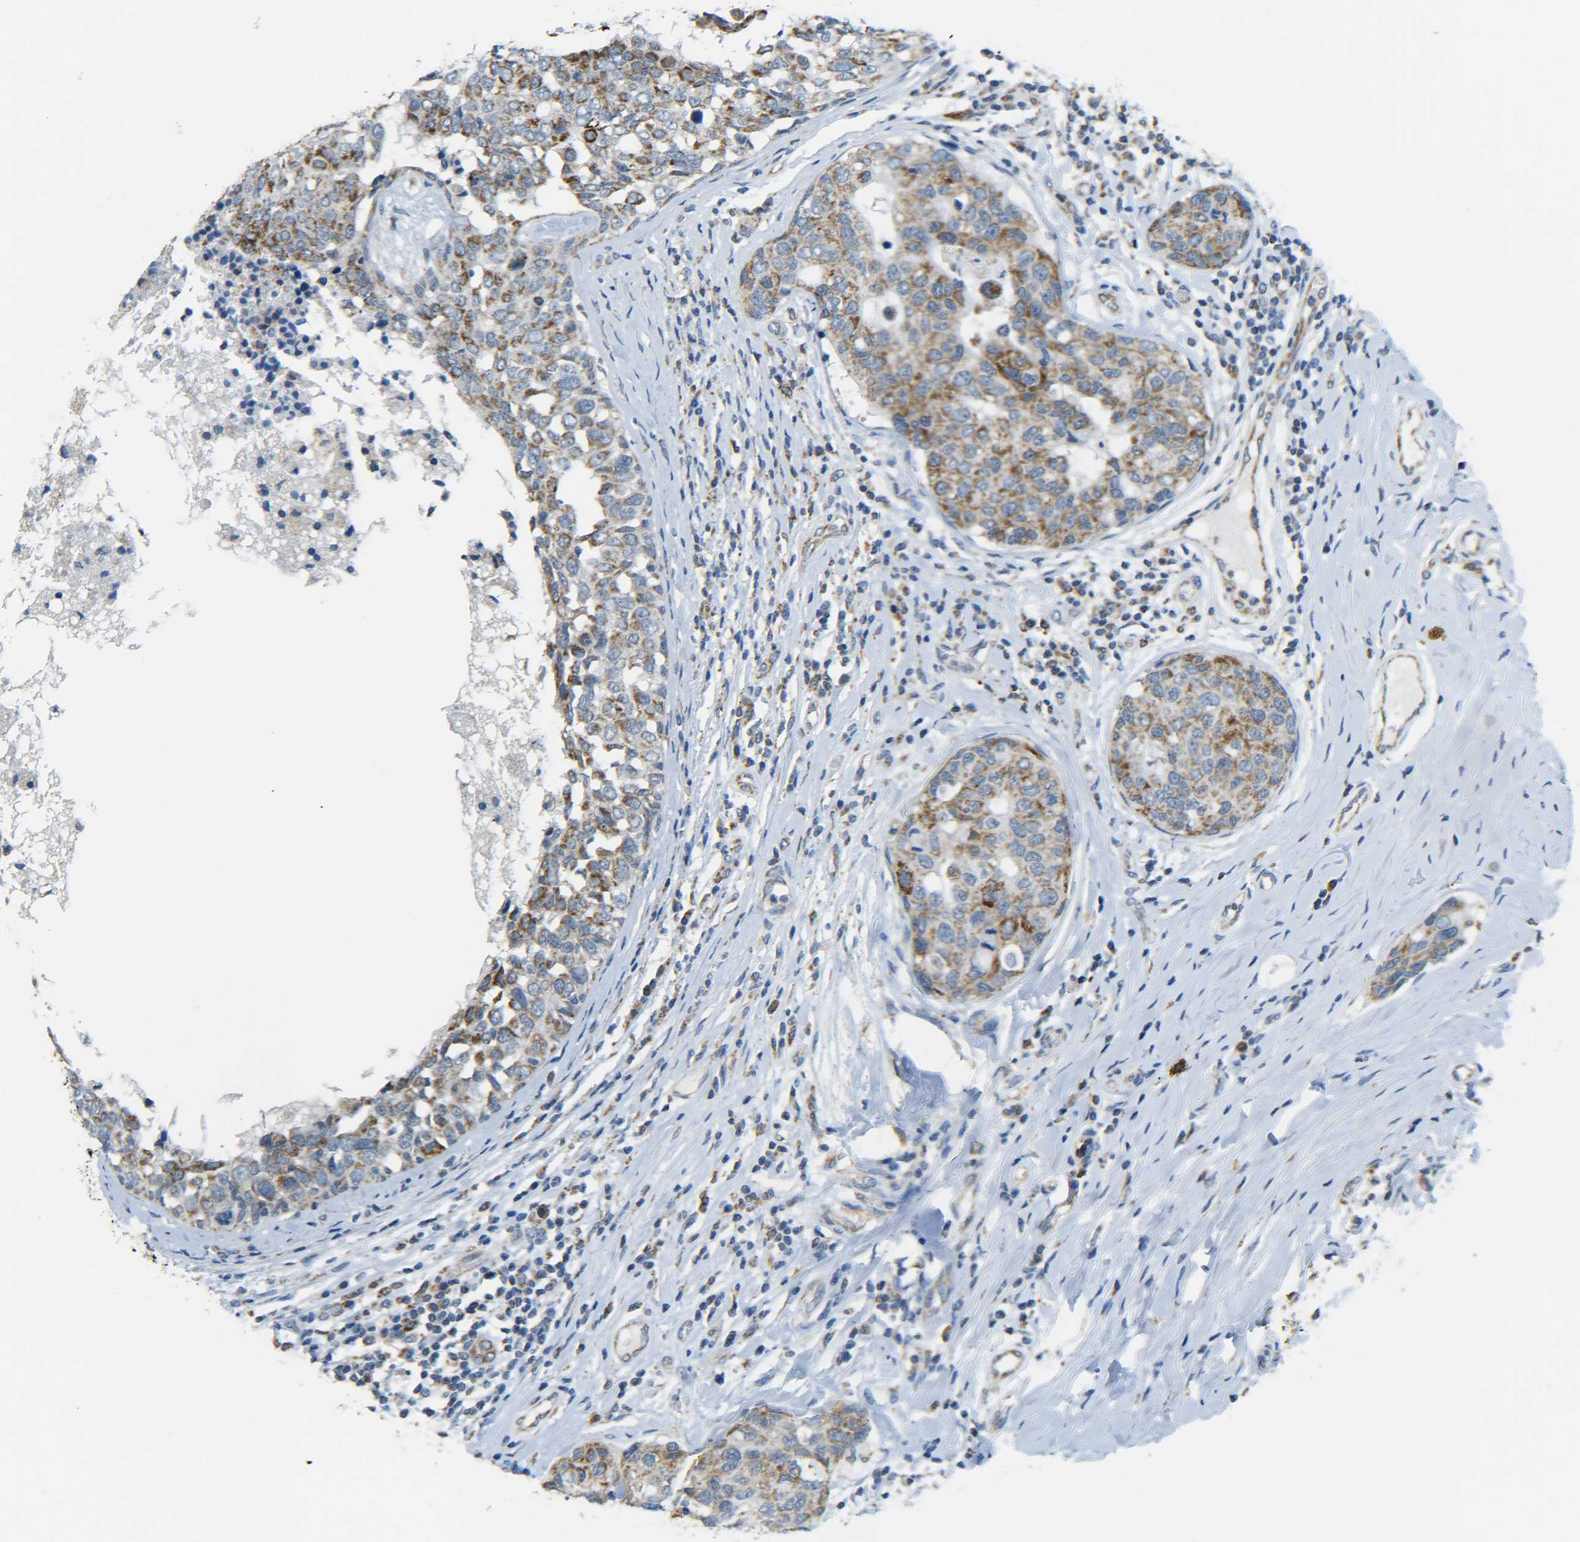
{"staining": {"intensity": "moderate", "quantity": ">75%", "location": "cytoplasmic/membranous"}, "tissue": "breast cancer", "cell_type": "Tumor cells", "image_type": "cancer", "snomed": [{"axis": "morphology", "description": "Duct carcinoma"}, {"axis": "topography", "description": "Breast"}], "caption": "Infiltrating ductal carcinoma (breast) tissue exhibits moderate cytoplasmic/membranous expression in about >75% of tumor cells, visualized by immunohistochemistry.", "gene": "CYB5R1", "patient": {"sex": "female", "age": 27}}